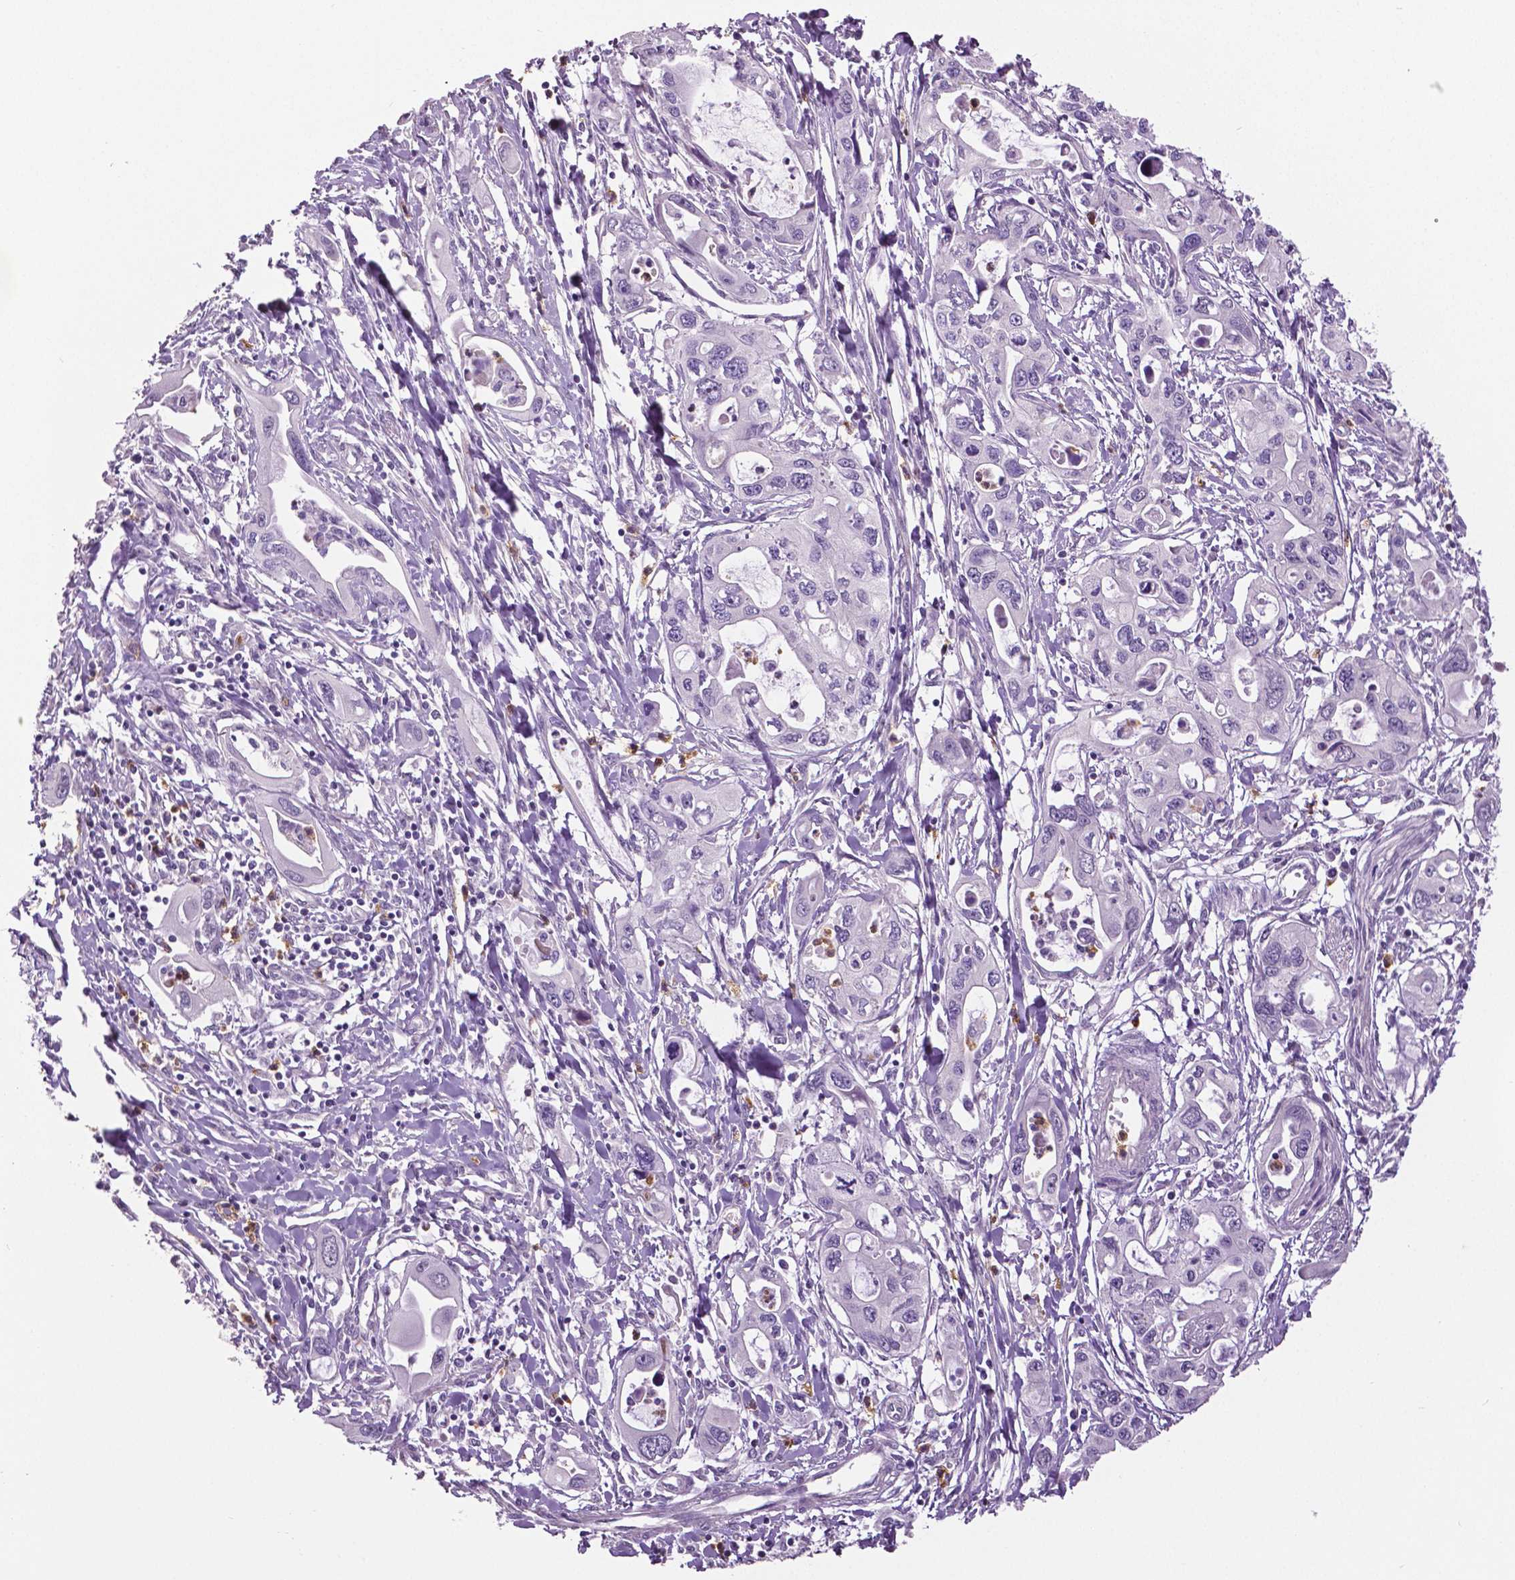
{"staining": {"intensity": "negative", "quantity": "none", "location": "none"}, "tissue": "pancreatic cancer", "cell_type": "Tumor cells", "image_type": "cancer", "snomed": [{"axis": "morphology", "description": "Adenocarcinoma, NOS"}, {"axis": "topography", "description": "Pancreas"}], "caption": "Human pancreatic adenocarcinoma stained for a protein using immunohistochemistry (IHC) reveals no staining in tumor cells.", "gene": "PTPN5", "patient": {"sex": "male", "age": 60}}